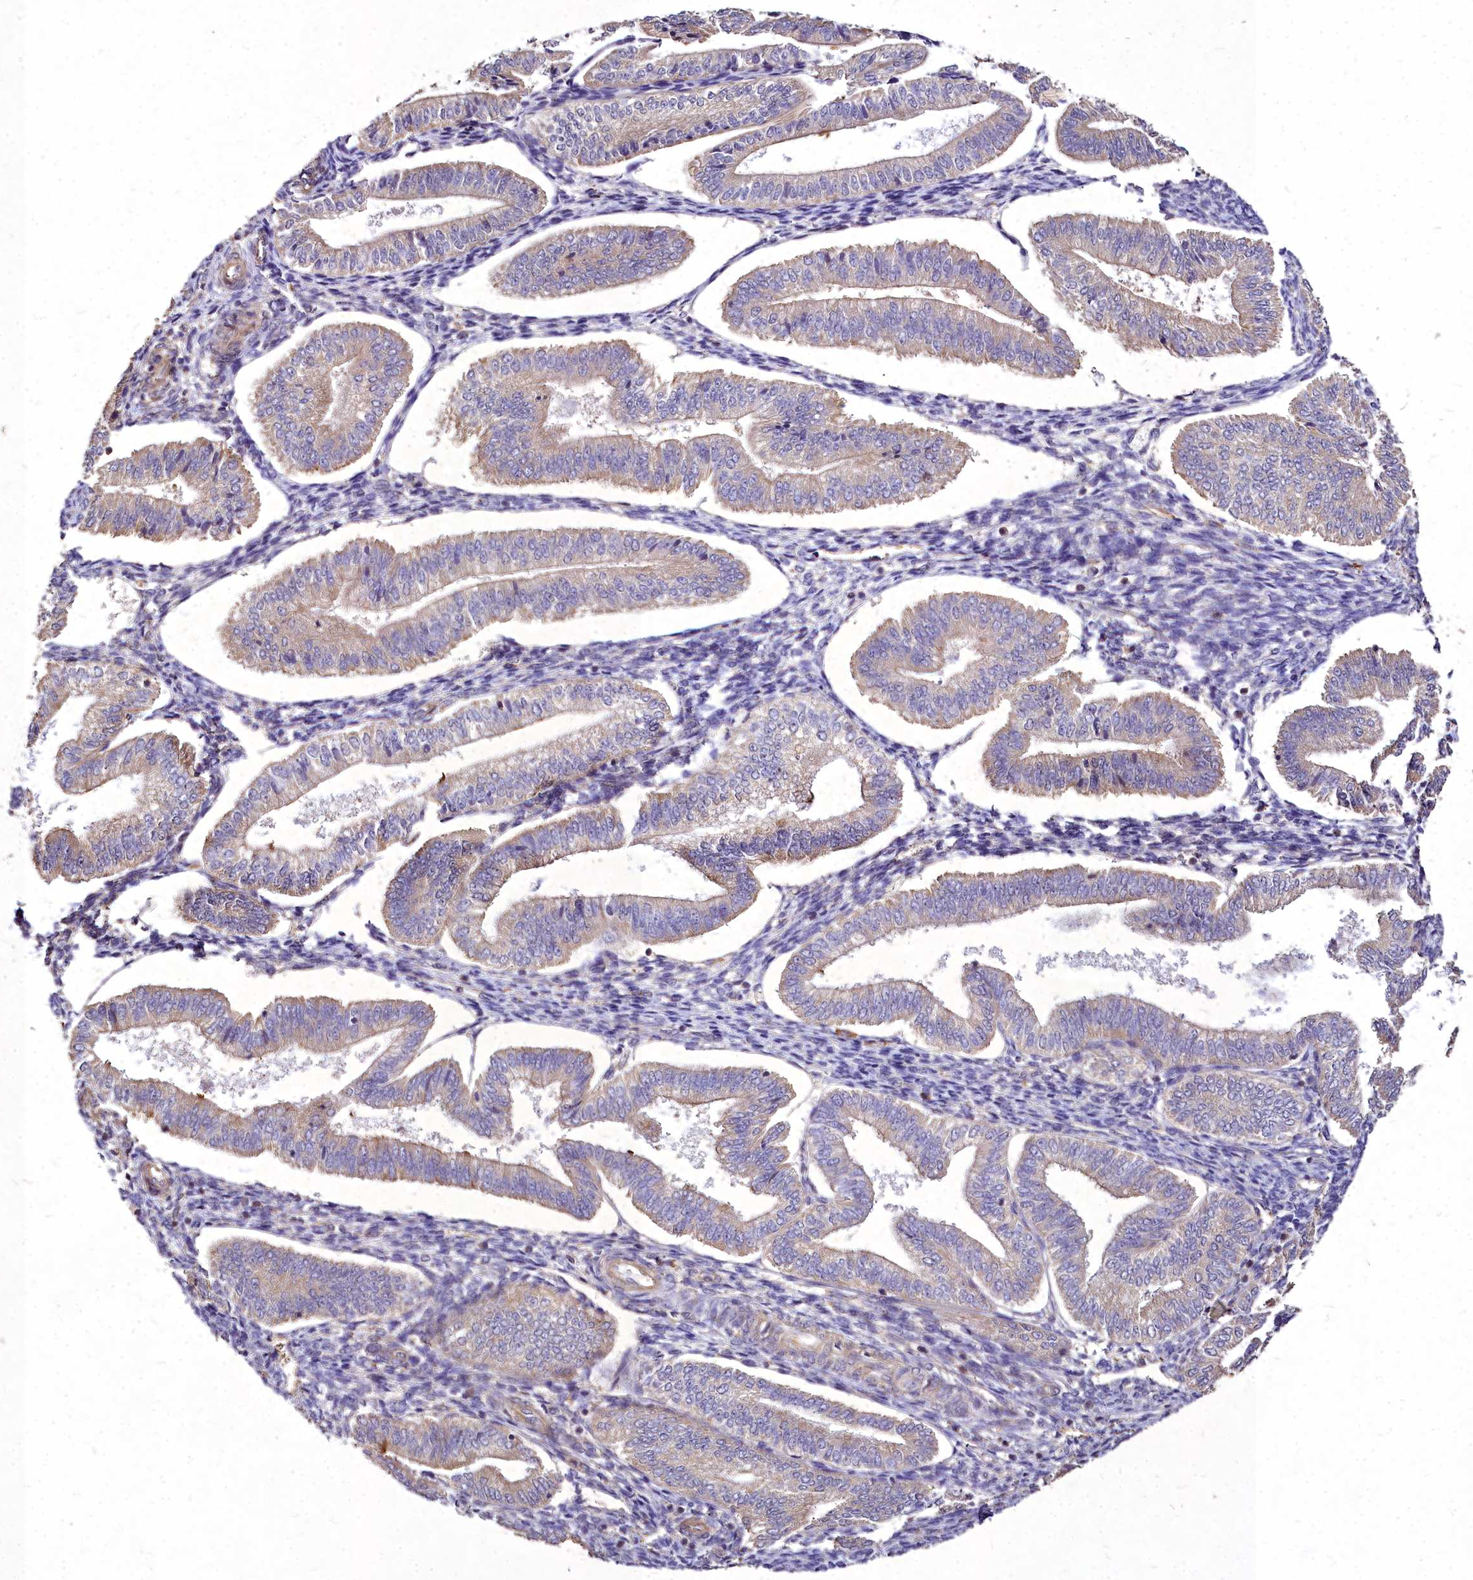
{"staining": {"intensity": "negative", "quantity": "none", "location": "none"}, "tissue": "endometrium", "cell_type": "Cells in endometrial stroma", "image_type": "normal", "snomed": [{"axis": "morphology", "description": "Normal tissue, NOS"}, {"axis": "topography", "description": "Endometrium"}], "caption": "Immunohistochemical staining of normal human endometrium exhibits no significant positivity in cells in endometrial stroma. The staining was performed using DAB (3,3'-diaminobenzidine) to visualize the protein expression in brown, while the nuclei were stained in blue with hematoxylin (Magnification: 20x).", "gene": "SKA1", "patient": {"sex": "female", "age": 34}}